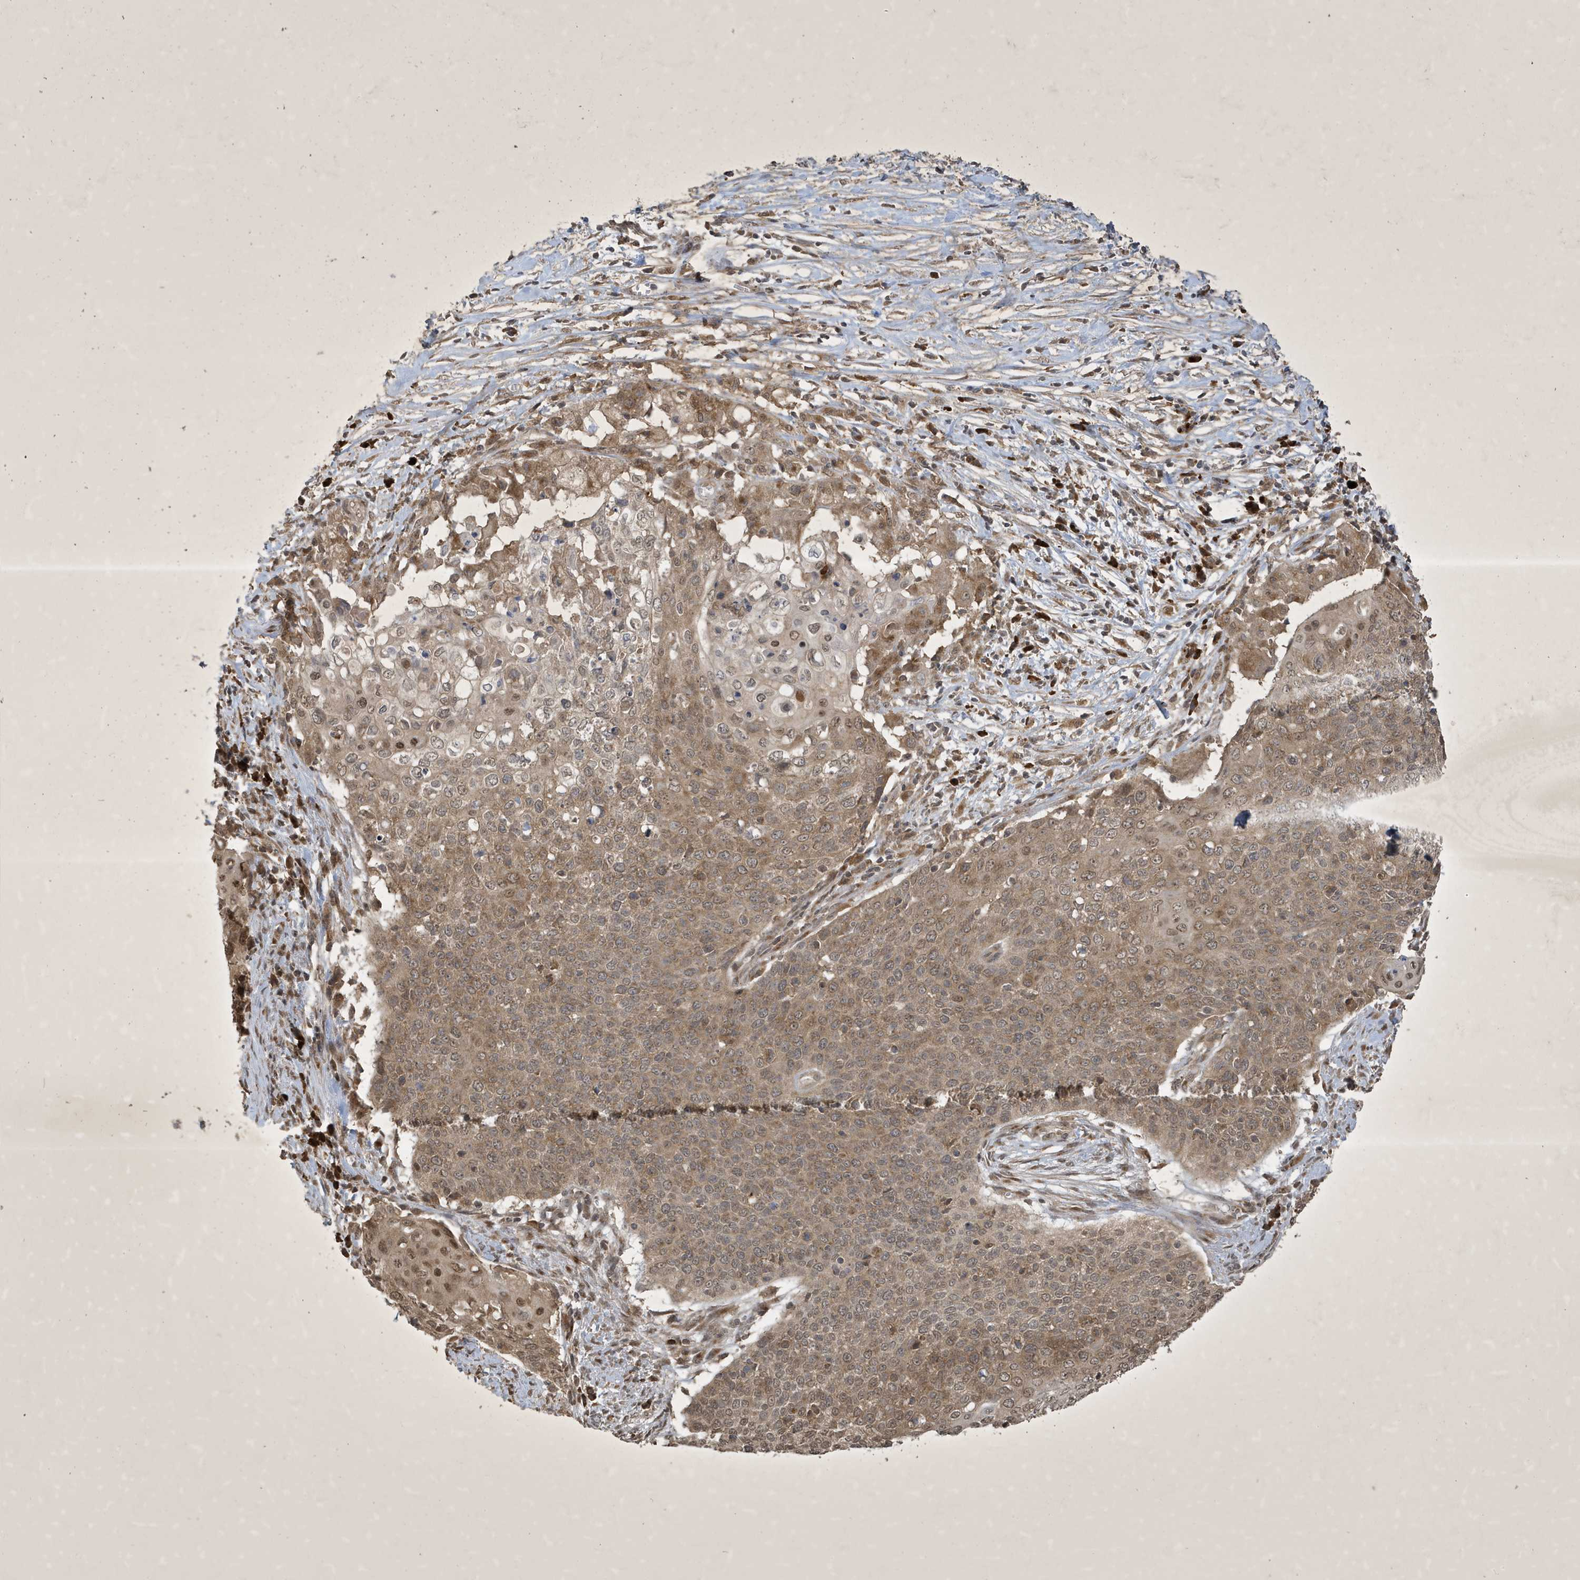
{"staining": {"intensity": "moderate", "quantity": ">75%", "location": "cytoplasmic/membranous,nuclear"}, "tissue": "cervical cancer", "cell_type": "Tumor cells", "image_type": "cancer", "snomed": [{"axis": "morphology", "description": "Squamous cell carcinoma, NOS"}, {"axis": "topography", "description": "Cervix"}], "caption": "A photomicrograph of human cervical cancer (squamous cell carcinoma) stained for a protein exhibits moderate cytoplasmic/membranous and nuclear brown staining in tumor cells.", "gene": "STX10", "patient": {"sex": "female", "age": 39}}